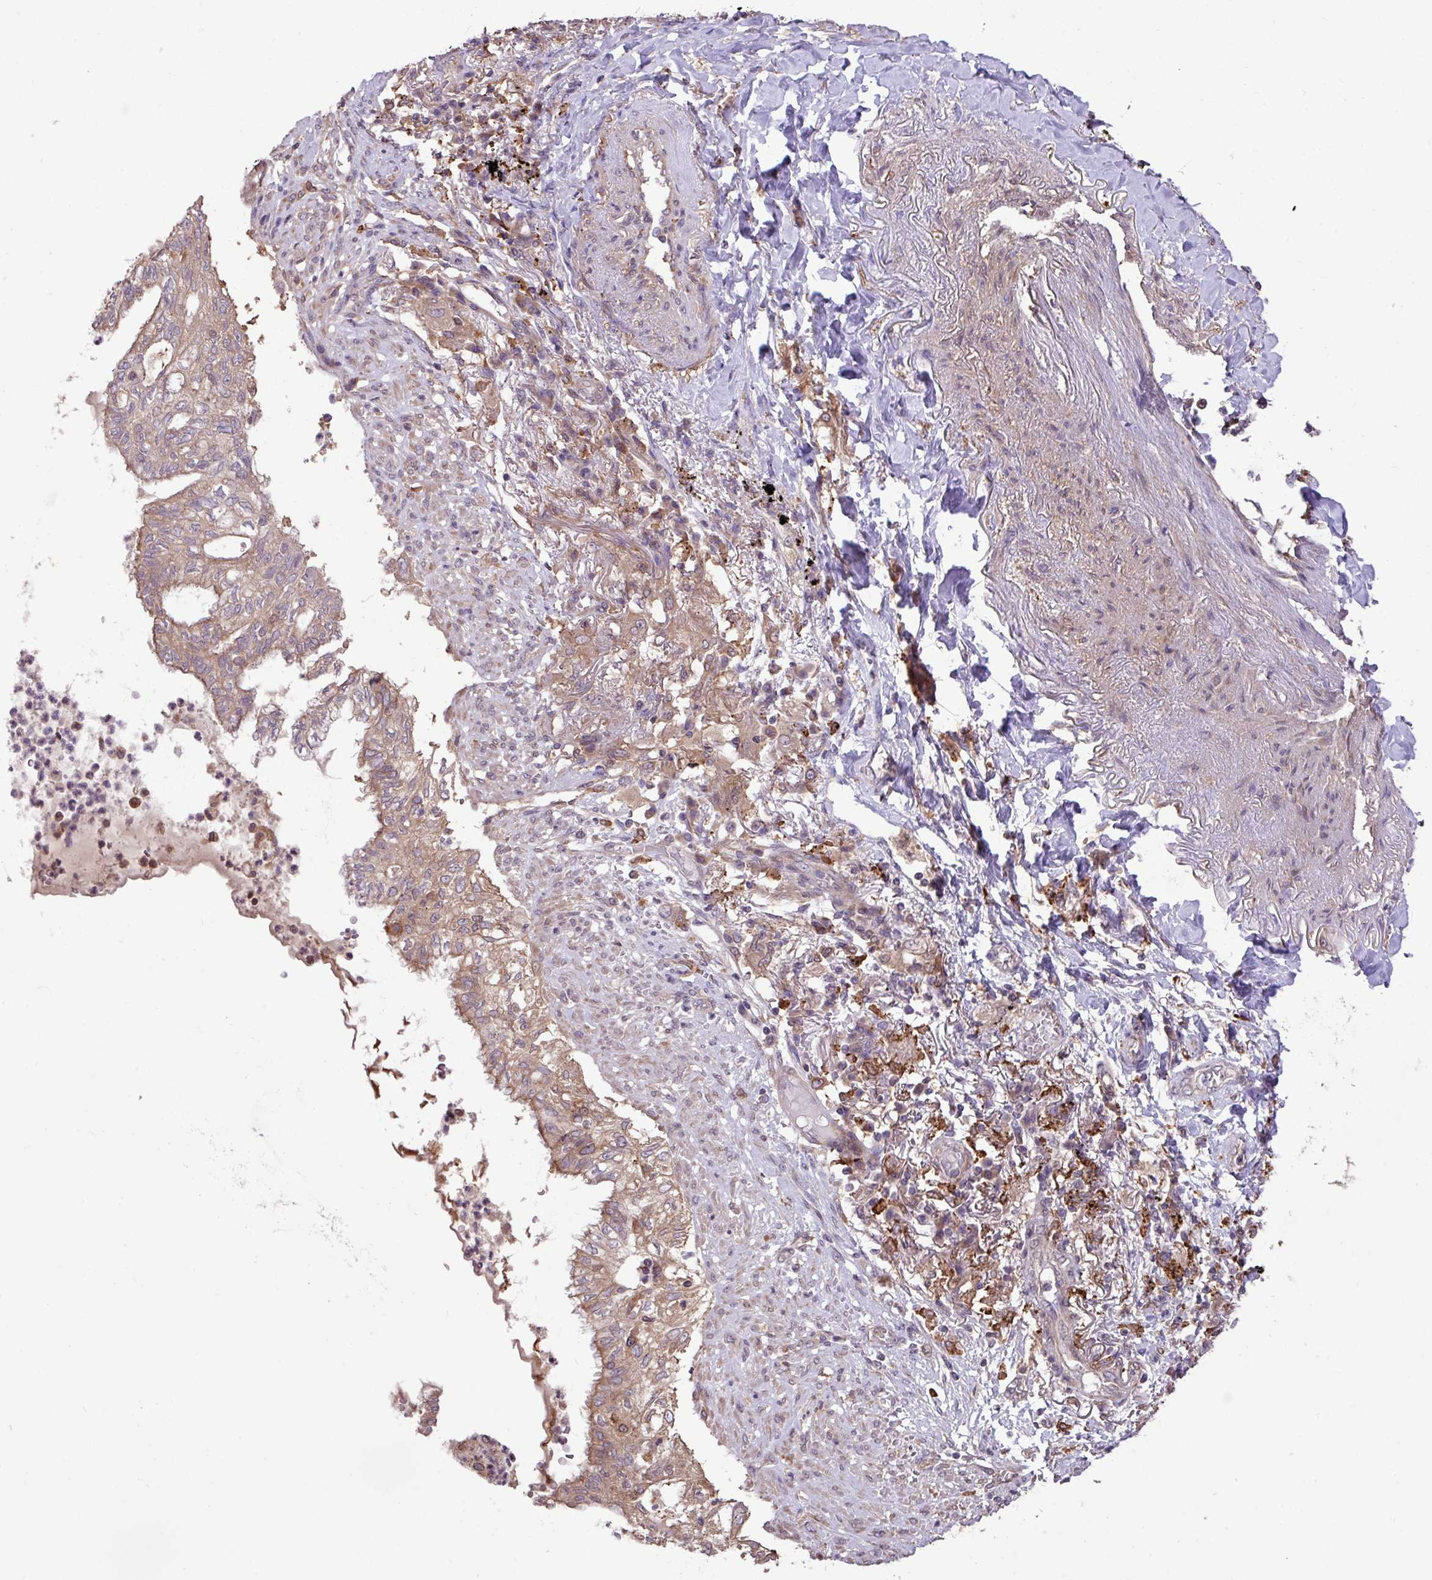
{"staining": {"intensity": "moderate", "quantity": "25%-75%", "location": "cytoplasmic/membranous"}, "tissue": "lung cancer", "cell_type": "Tumor cells", "image_type": "cancer", "snomed": [{"axis": "morphology", "description": "Adenocarcinoma, NOS"}, {"axis": "topography", "description": "Lung"}], "caption": "A high-resolution histopathology image shows IHC staining of adenocarcinoma (lung), which demonstrates moderate cytoplasmic/membranous positivity in approximately 25%-75% of tumor cells.", "gene": "ARHGEF25", "patient": {"sex": "female", "age": 70}}